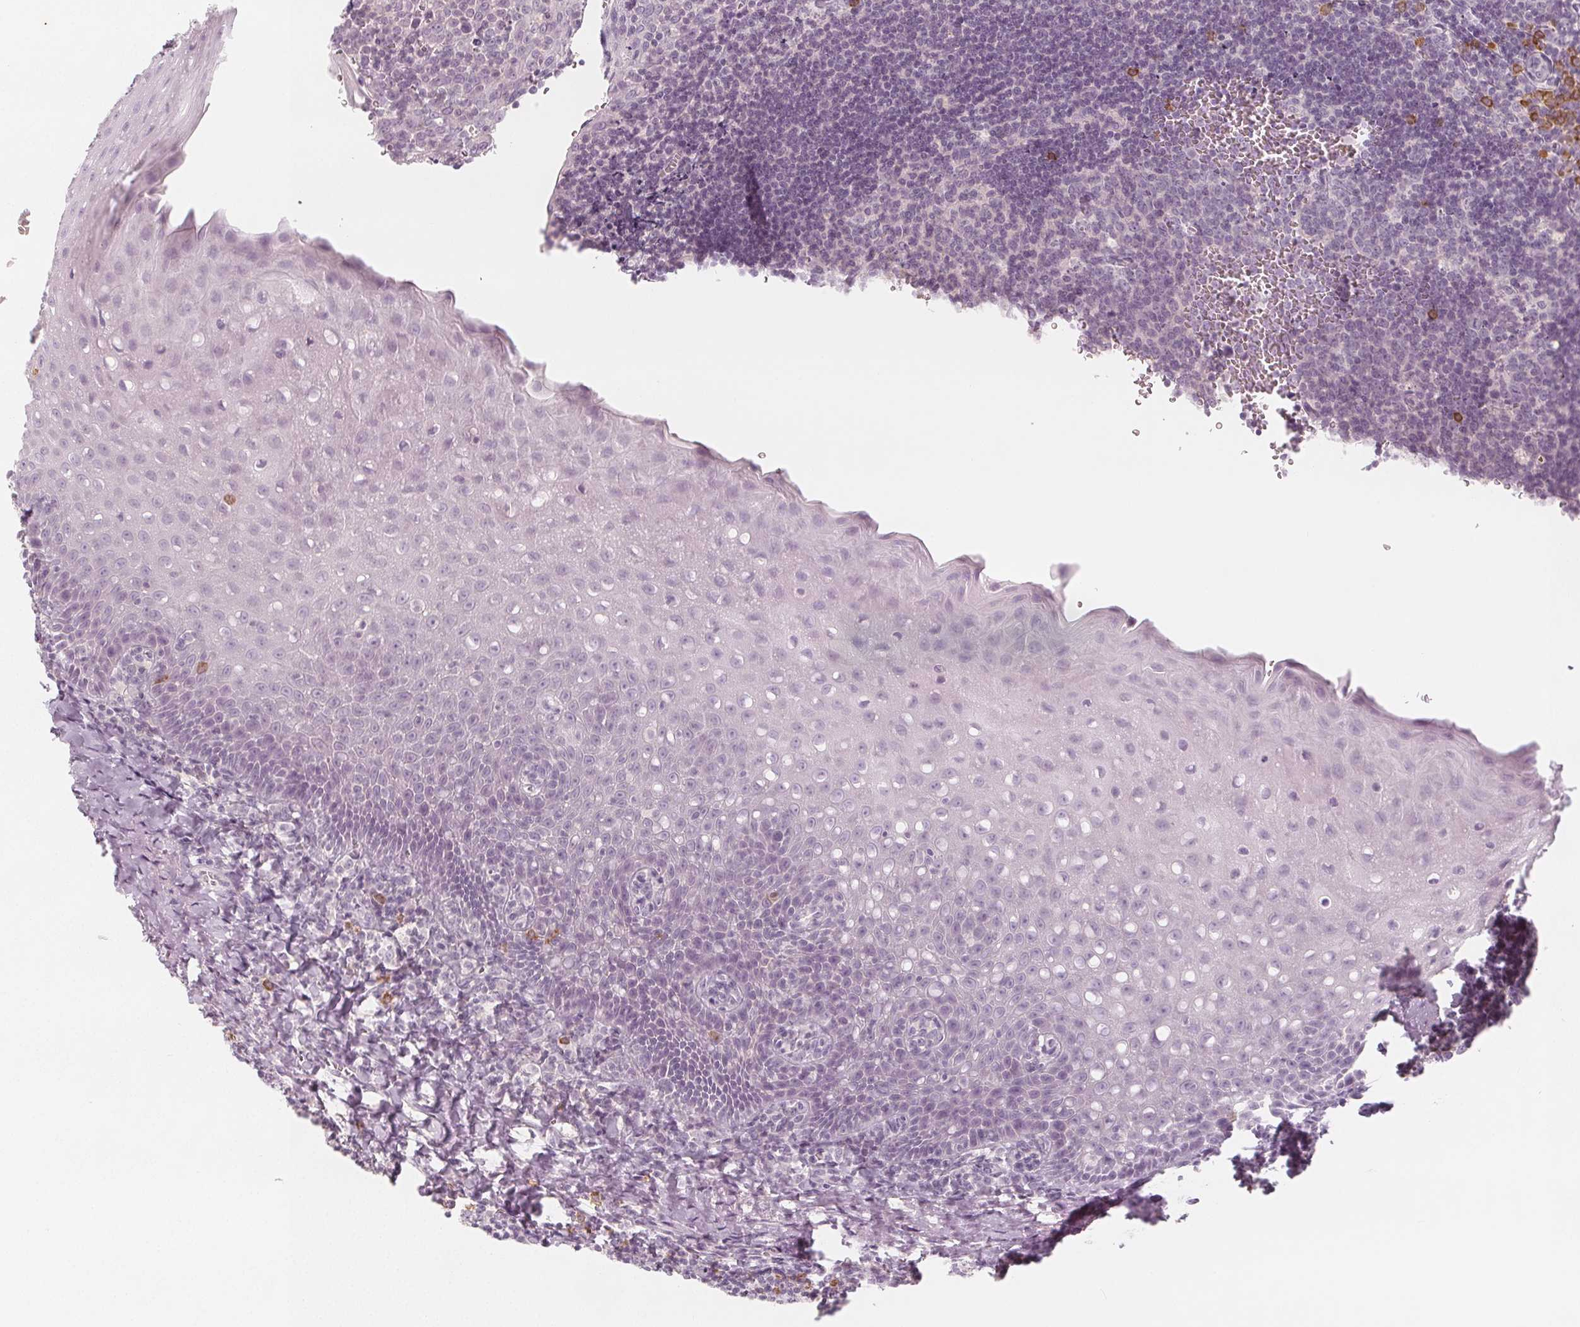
{"staining": {"intensity": "negative", "quantity": "none", "location": "none"}, "tissue": "tonsil", "cell_type": "Germinal center cells", "image_type": "normal", "snomed": [{"axis": "morphology", "description": "Normal tissue, NOS"}, {"axis": "morphology", "description": "Inflammation, NOS"}, {"axis": "topography", "description": "Tonsil"}], "caption": "Immunohistochemistry histopathology image of benign tonsil: tonsil stained with DAB (3,3'-diaminobenzidine) exhibits no significant protein staining in germinal center cells.", "gene": "MAP1A", "patient": {"sex": "female", "age": 31}}